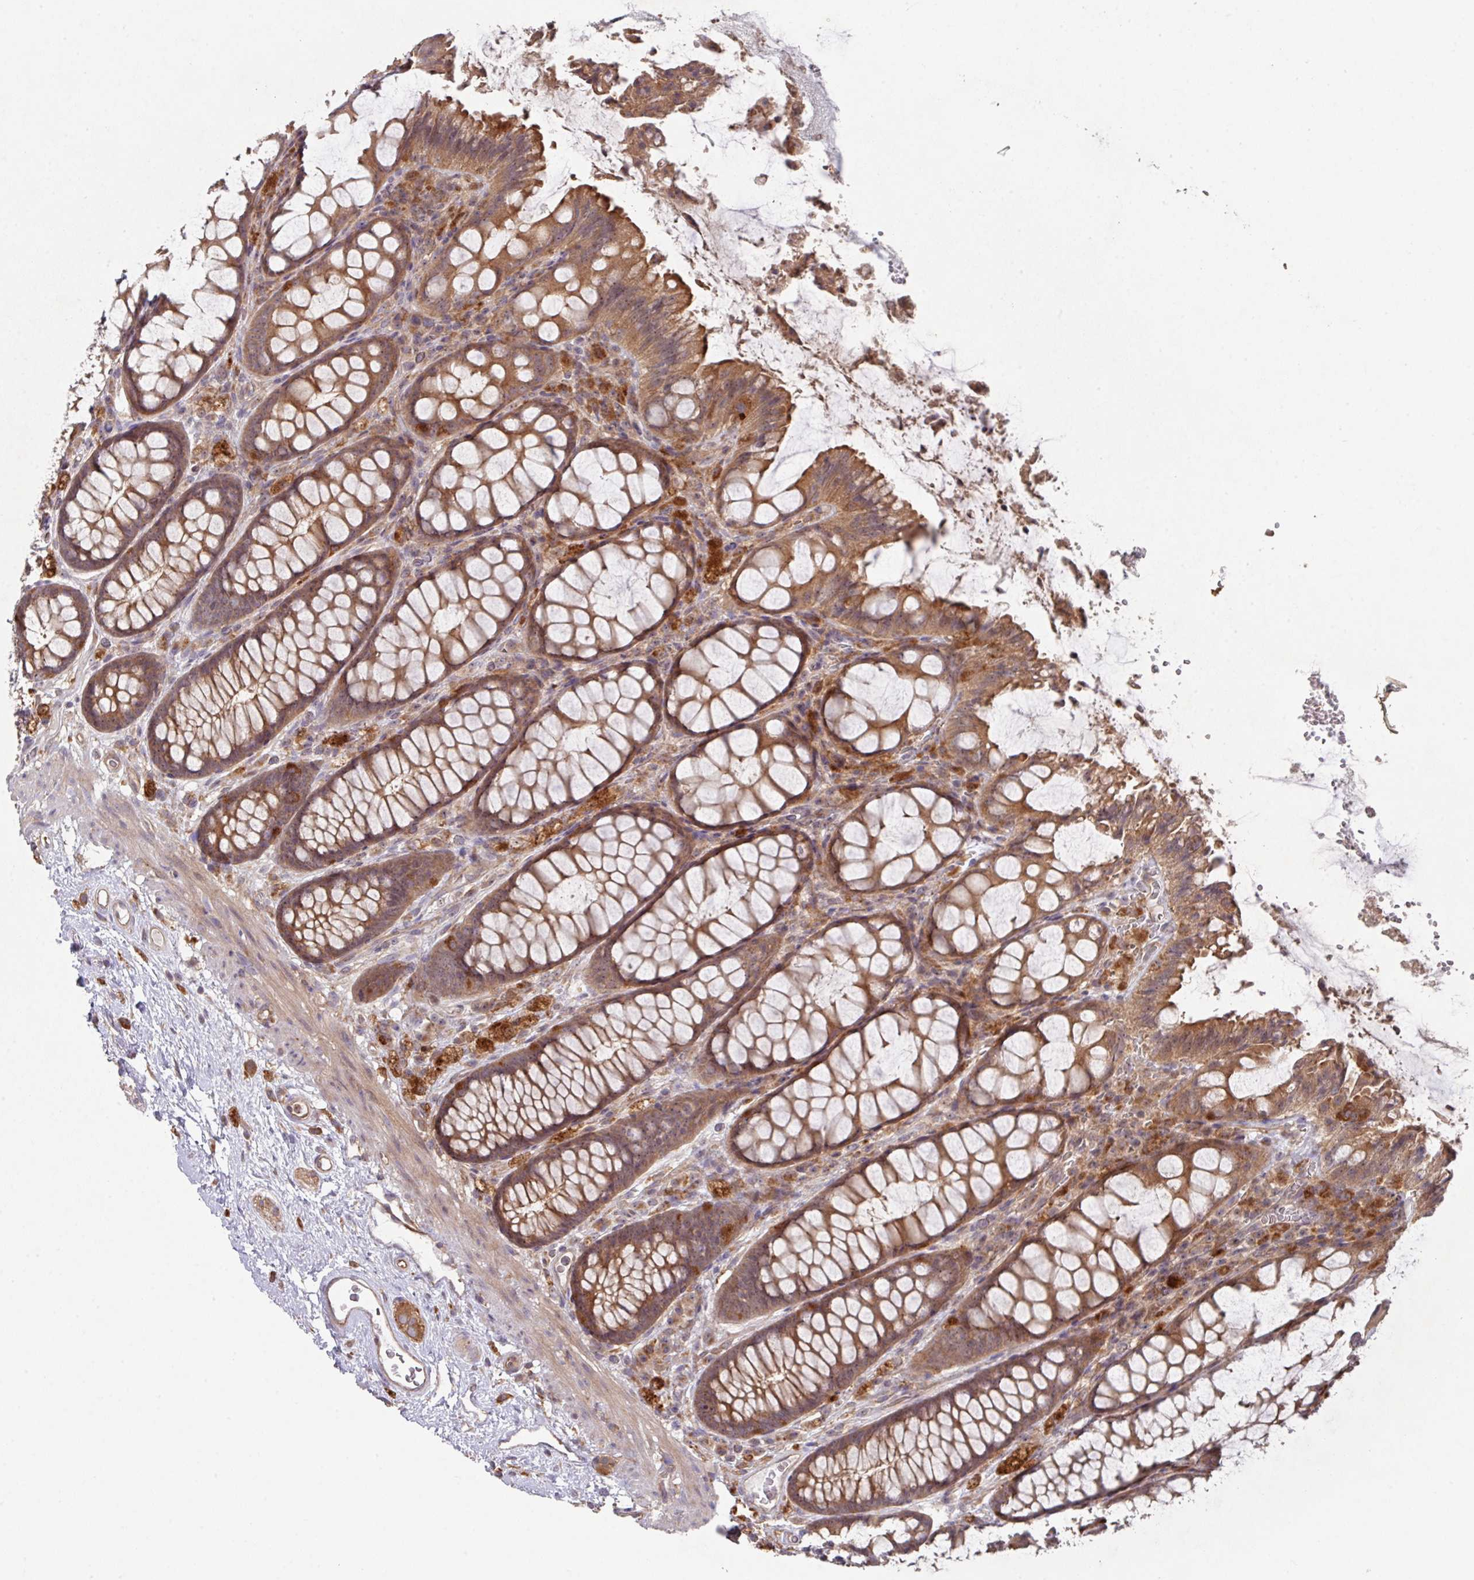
{"staining": {"intensity": "moderate", "quantity": ">75%", "location": "cytoplasmic/membranous"}, "tissue": "rectum", "cell_type": "Glandular cells", "image_type": "normal", "snomed": [{"axis": "morphology", "description": "Normal tissue, NOS"}, {"axis": "topography", "description": "Rectum"}], "caption": "Protein expression analysis of benign rectum shows moderate cytoplasmic/membranous positivity in about >75% of glandular cells.", "gene": "TRIM14", "patient": {"sex": "female", "age": 67}}